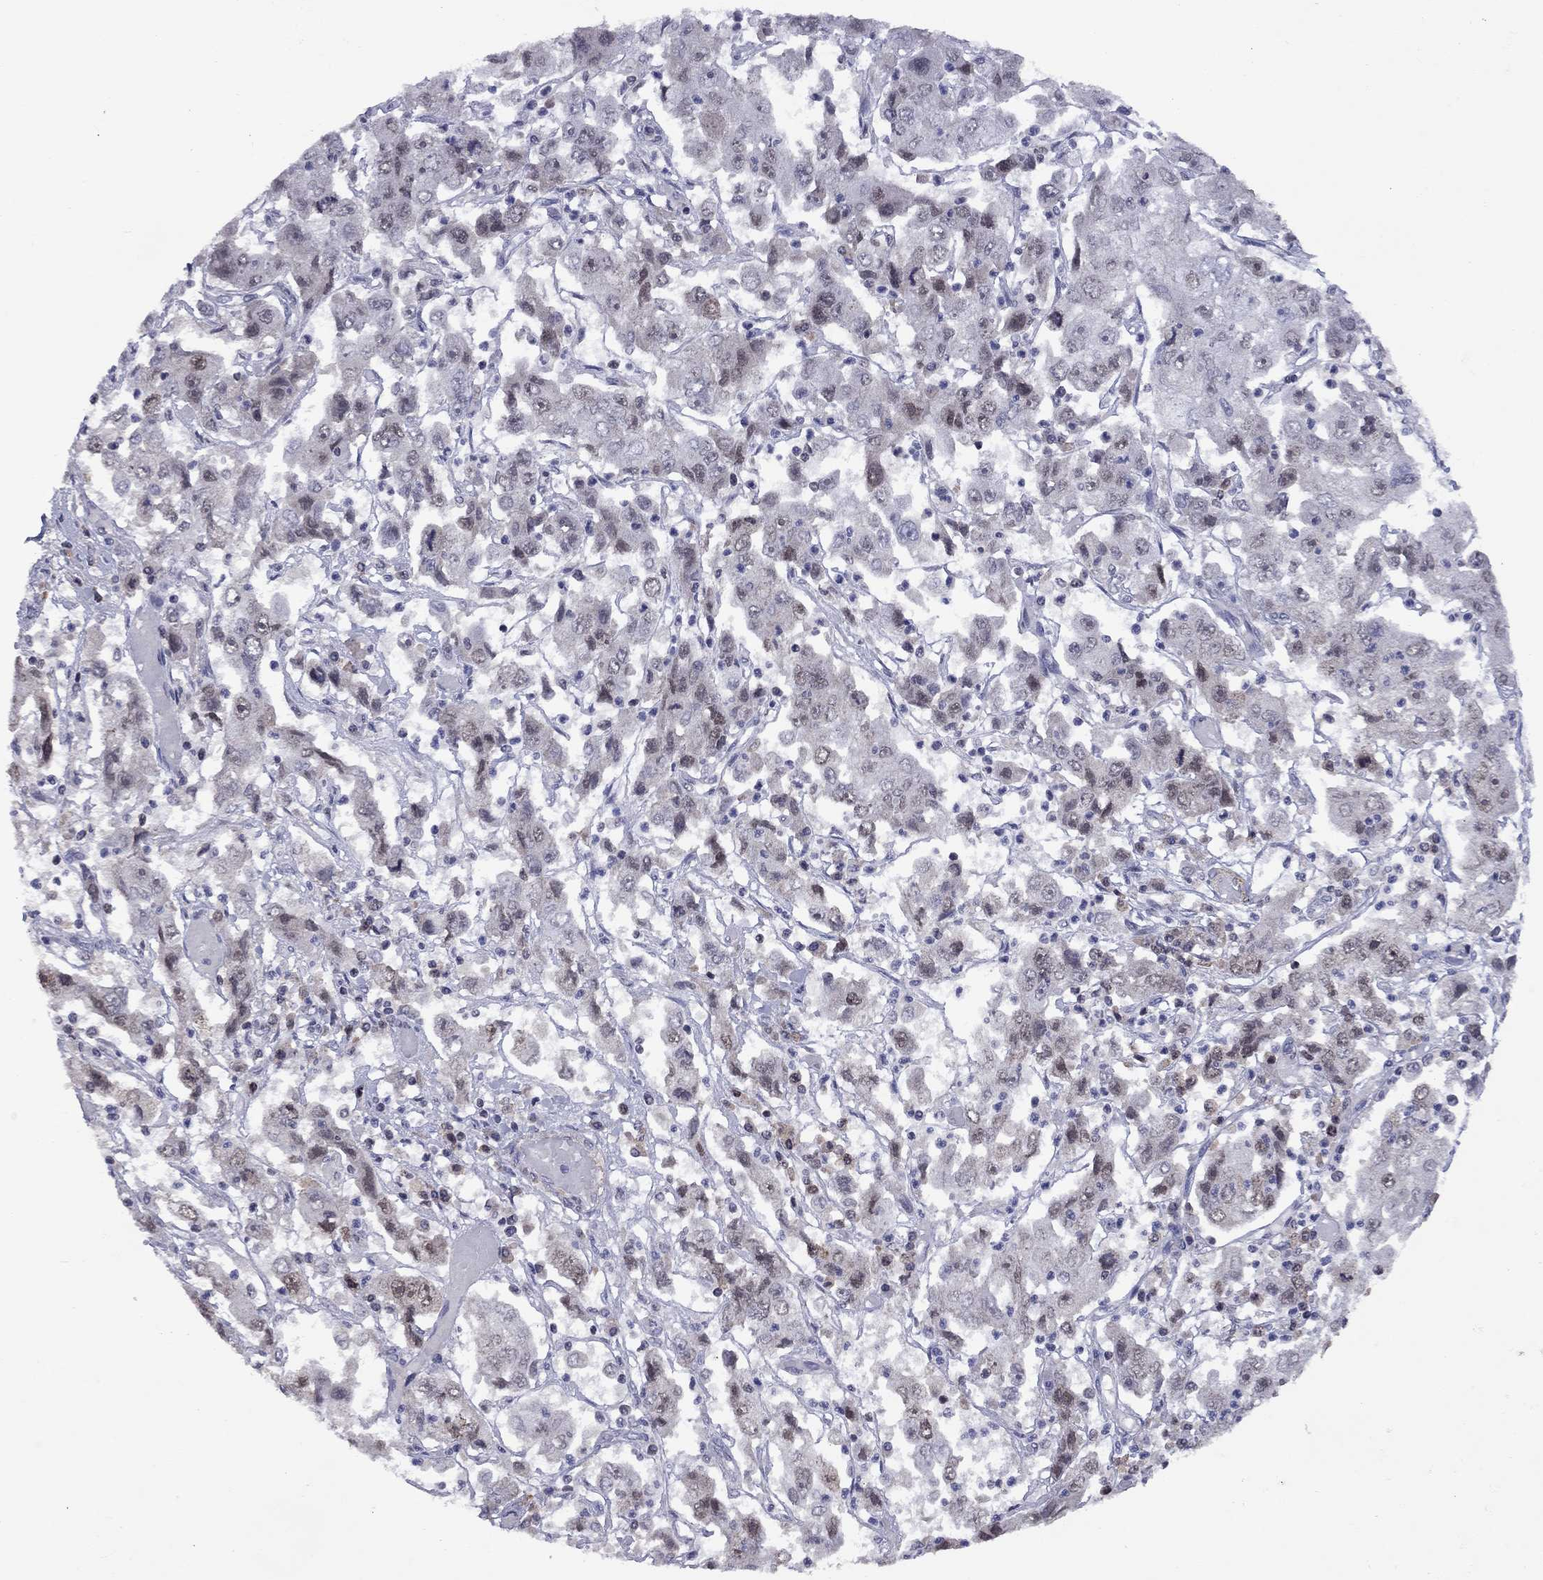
{"staining": {"intensity": "weak", "quantity": "<25%", "location": "cytoplasmic/membranous,nuclear"}, "tissue": "cervical cancer", "cell_type": "Tumor cells", "image_type": "cancer", "snomed": [{"axis": "morphology", "description": "Squamous cell carcinoma, NOS"}, {"axis": "topography", "description": "Cervix"}], "caption": "Immunohistochemistry (IHC) image of cervical cancer (squamous cell carcinoma) stained for a protein (brown), which shows no expression in tumor cells.", "gene": "SPOUT1", "patient": {"sex": "female", "age": 36}}